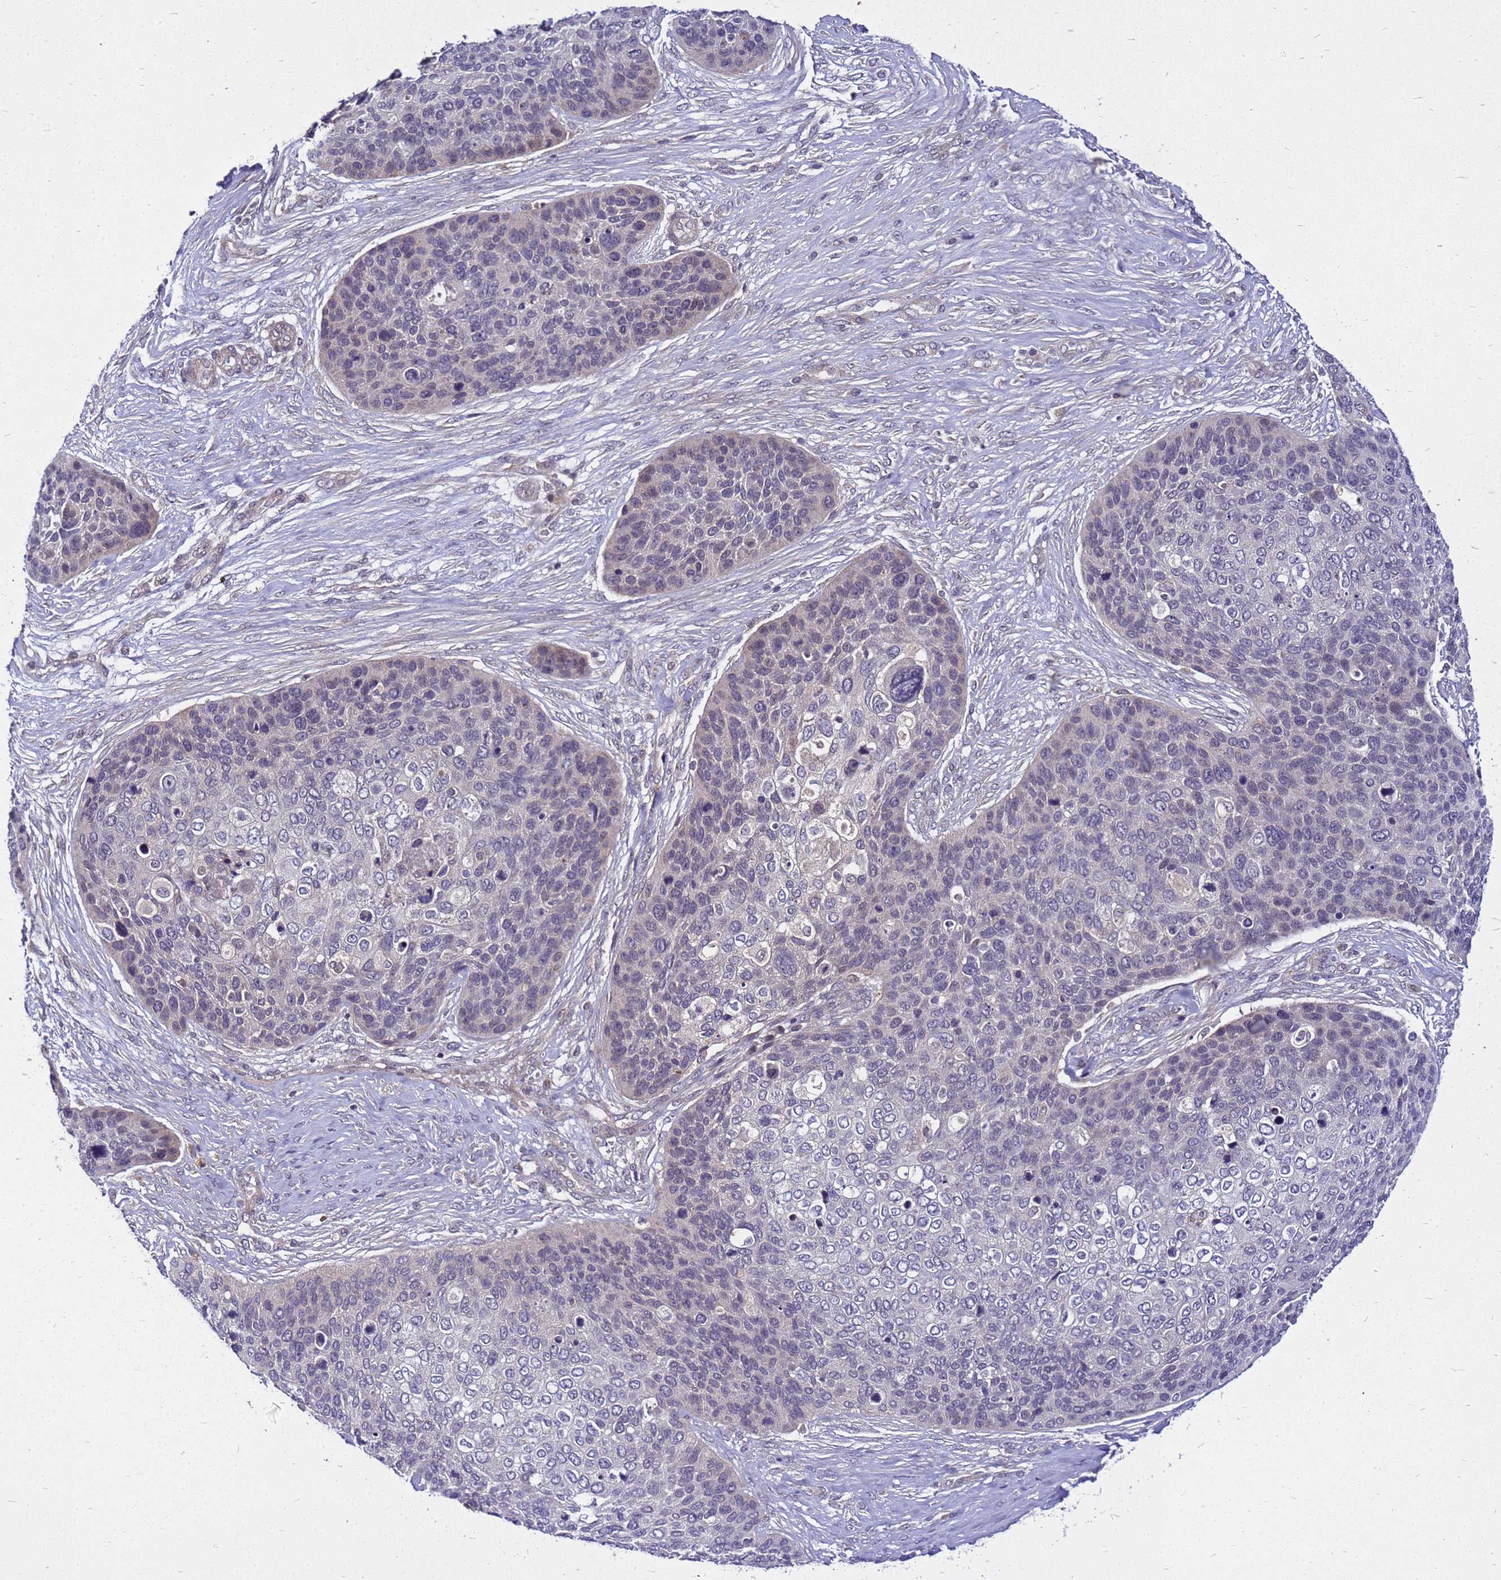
{"staining": {"intensity": "negative", "quantity": "none", "location": "none"}, "tissue": "skin cancer", "cell_type": "Tumor cells", "image_type": "cancer", "snomed": [{"axis": "morphology", "description": "Basal cell carcinoma"}, {"axis": "topography", "description": "Skin"}], "caption": "Immunohistochemistry image of neoplastic tissue: human skin cancer stained with DAB demonstrates no significant protein positivity in tumor cells.", "gene": "SAT1", "patient": {"sex": "female", "age": 74}}